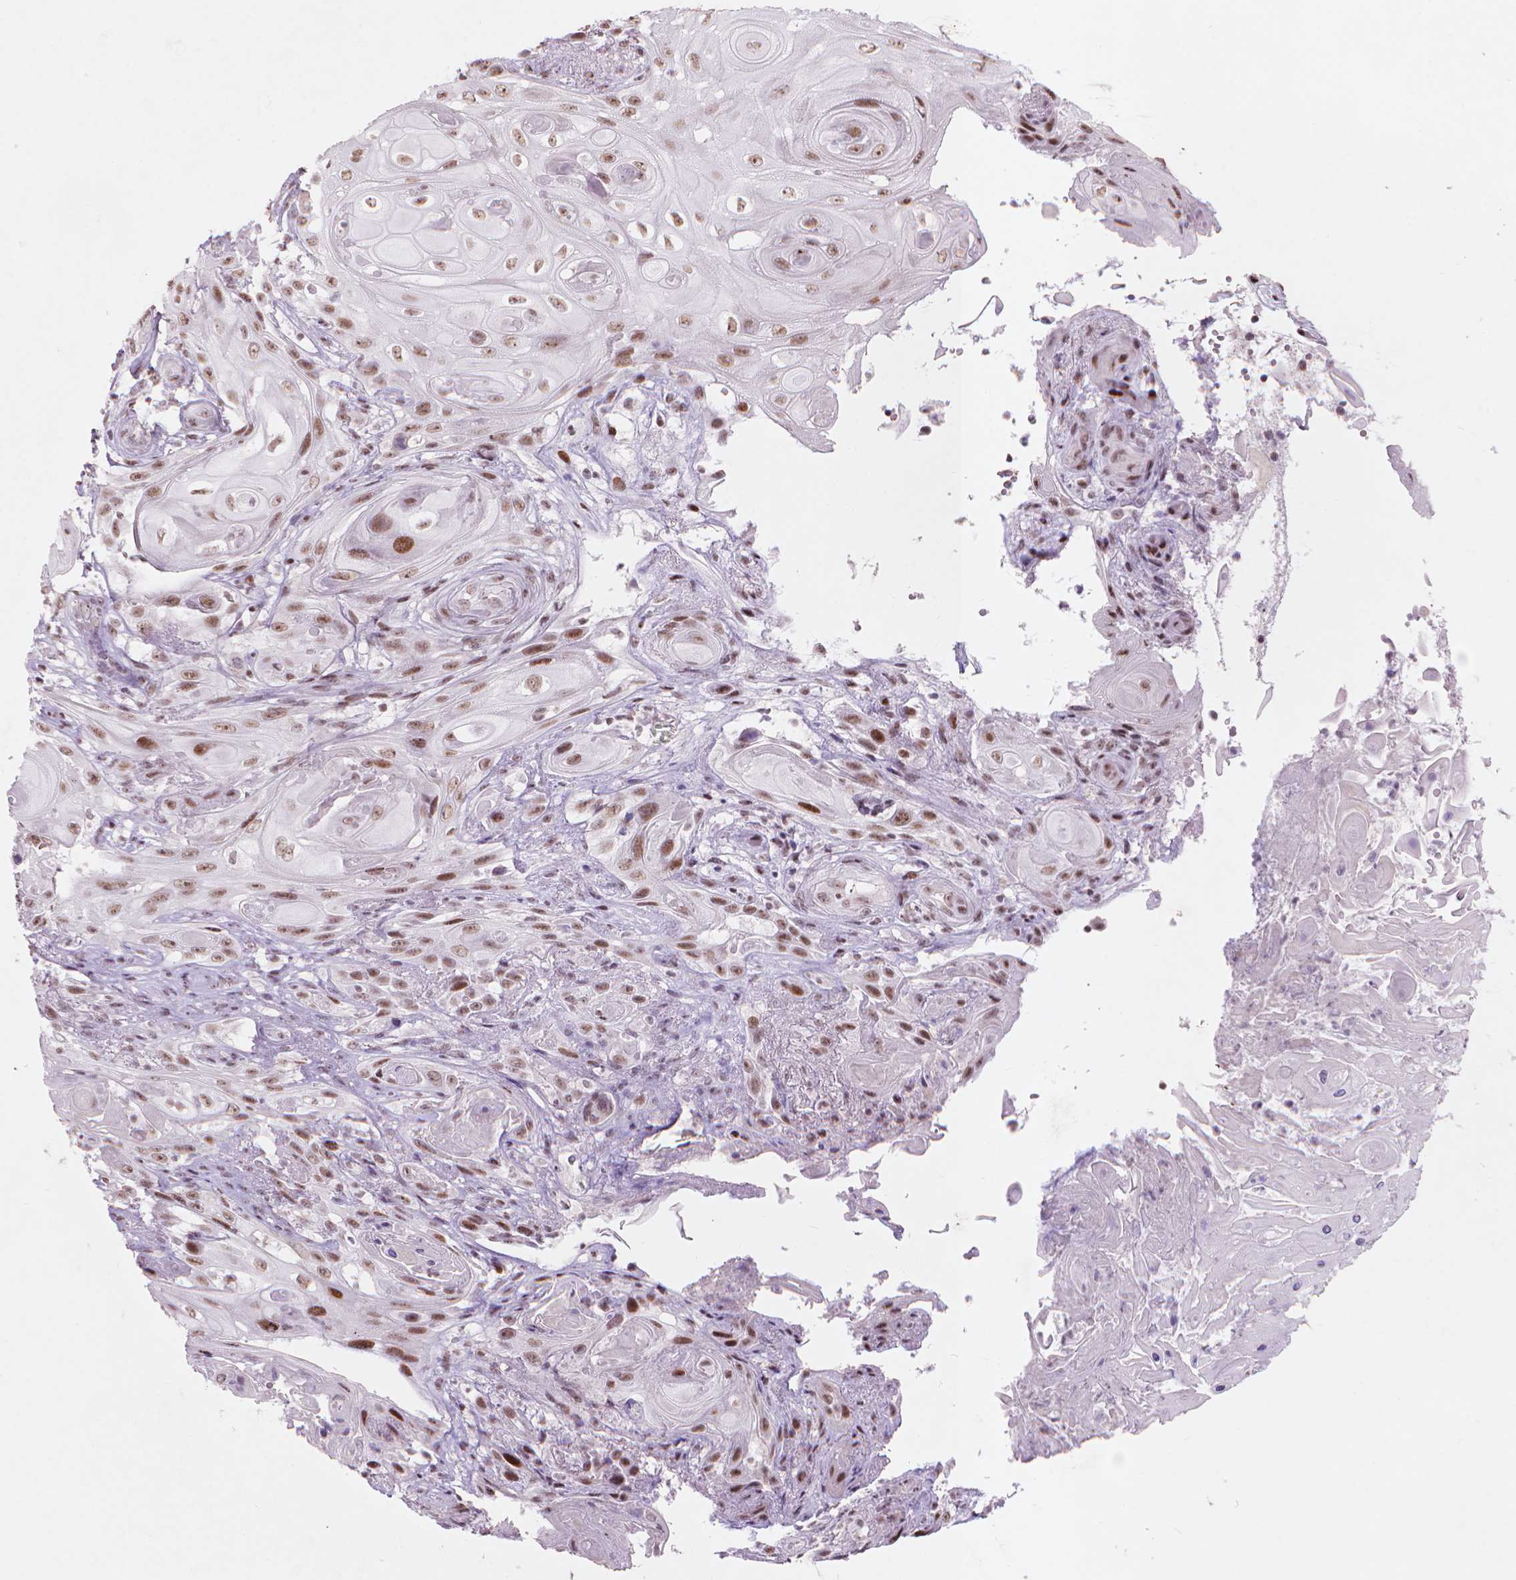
{"staining": {"intensity": "moderate", "quantity": ">75%", "location": "nuclear"}, "tissue": "skin cancer", "cell_type": "Tumor cells", "image_type": "cancer", "snomed": [{"axis": "morphology", "description": "Squamous cell carcinoma, NOS"}, {"axis": "topography", "description": "Skin"}], "caption": "Tumor cells display medium levels of moderate nuclear staining in about >75% of cells in skin cancer (squamous cell carcinoma).", "gene": "HES7", "patient": {"sex": "male", "age": 62}}